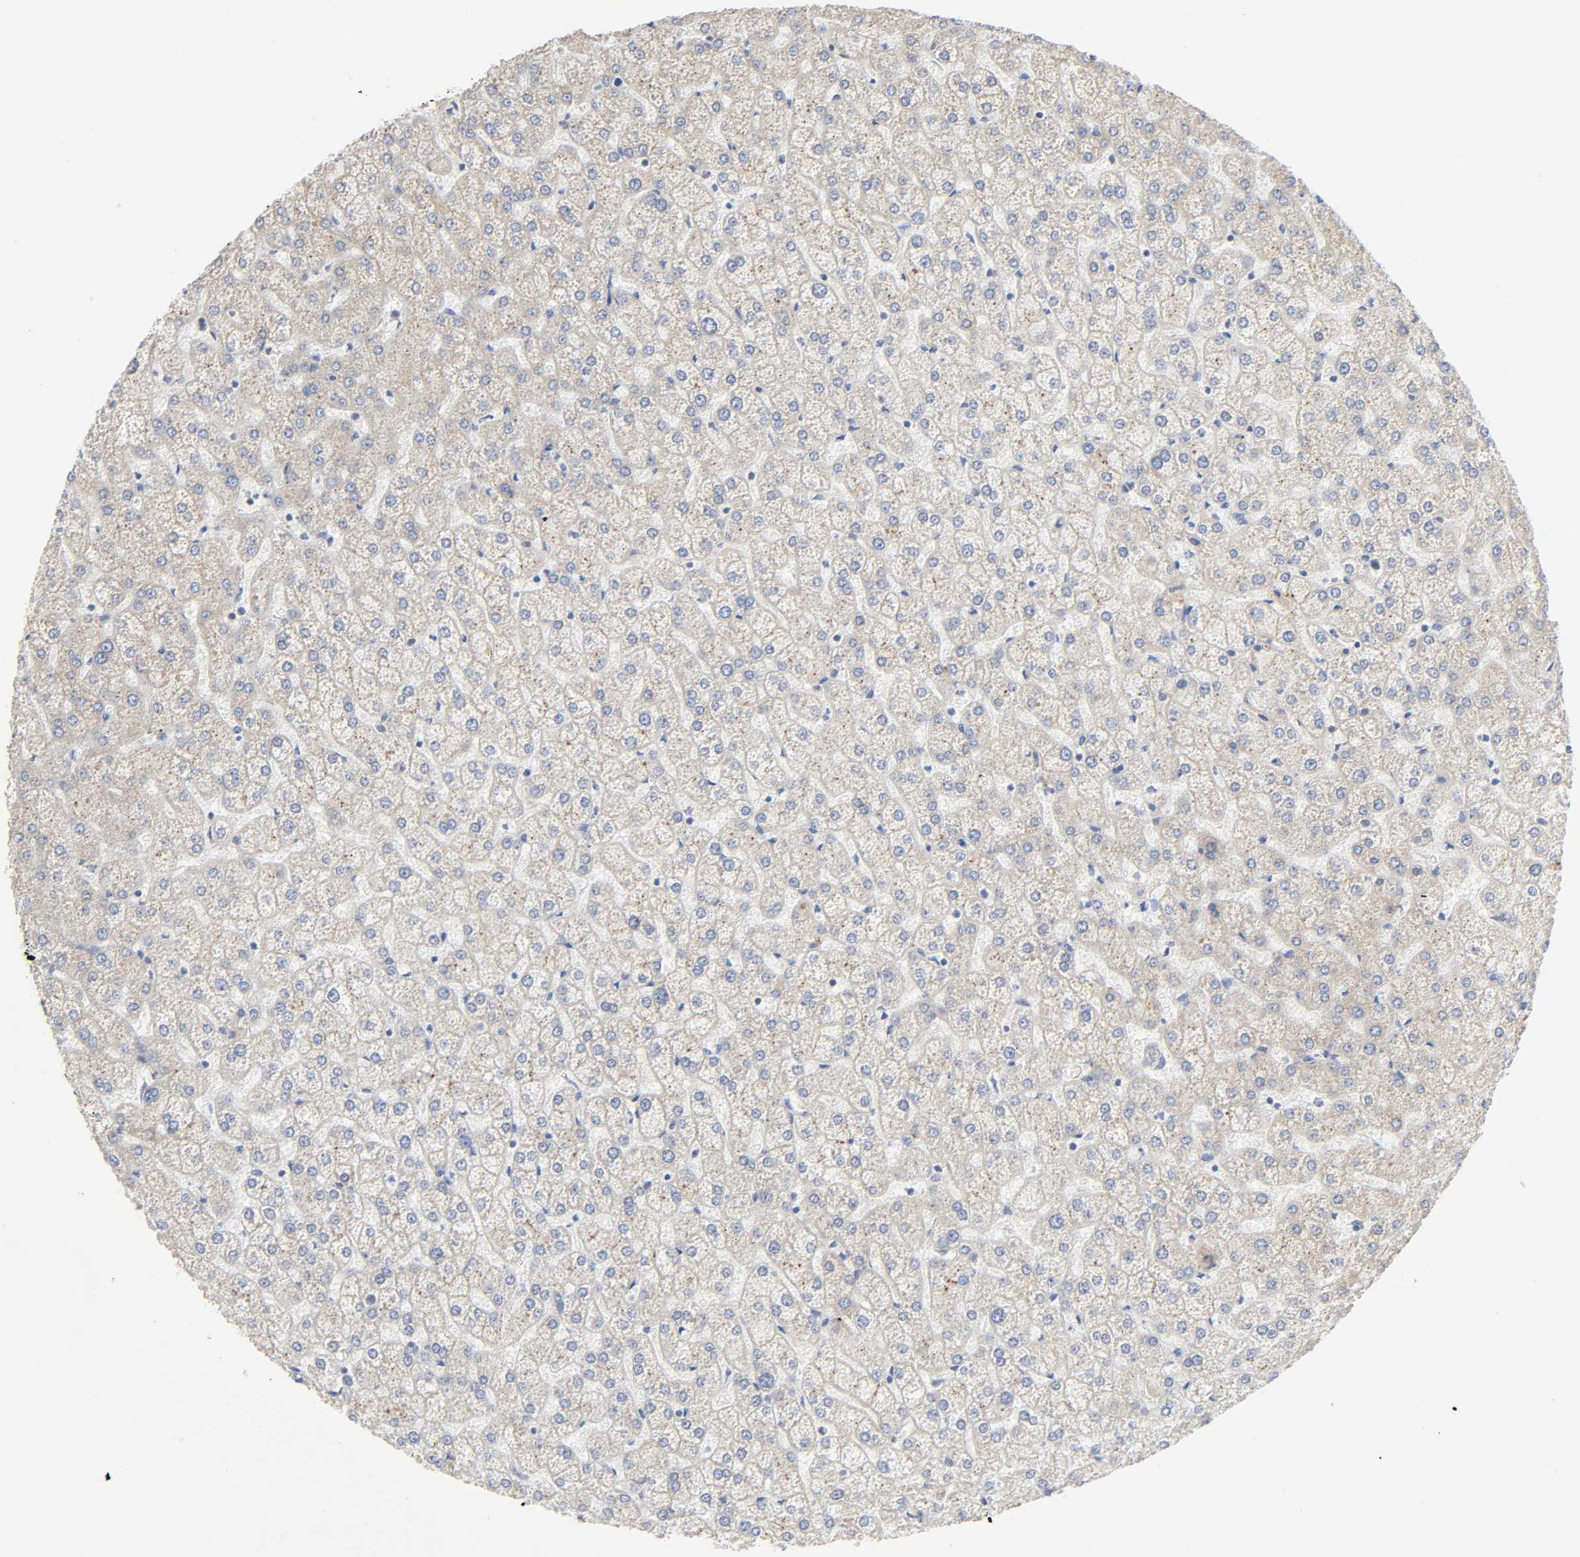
{"staining": {"intensity": "negative", "quantity": "none", "location": "none"}, "tissue": "liver", "cell_type": "Cholangiocytes", "image_type": "normal", "snomed": [{"axis": "morphology", "description": "Normal tissue, NOS"}, {"axis": "topography", "description": "Liver"}], "caption": "A high-resolution micrograph shows IHC staining of unremarkable liver, which reveals no significant positivity in cholangiocytes. (Brightfield microscopy of DAB IHC at high magnification).", "gene": "SYT16", "patient": {"sex": "female", "age": 32}}